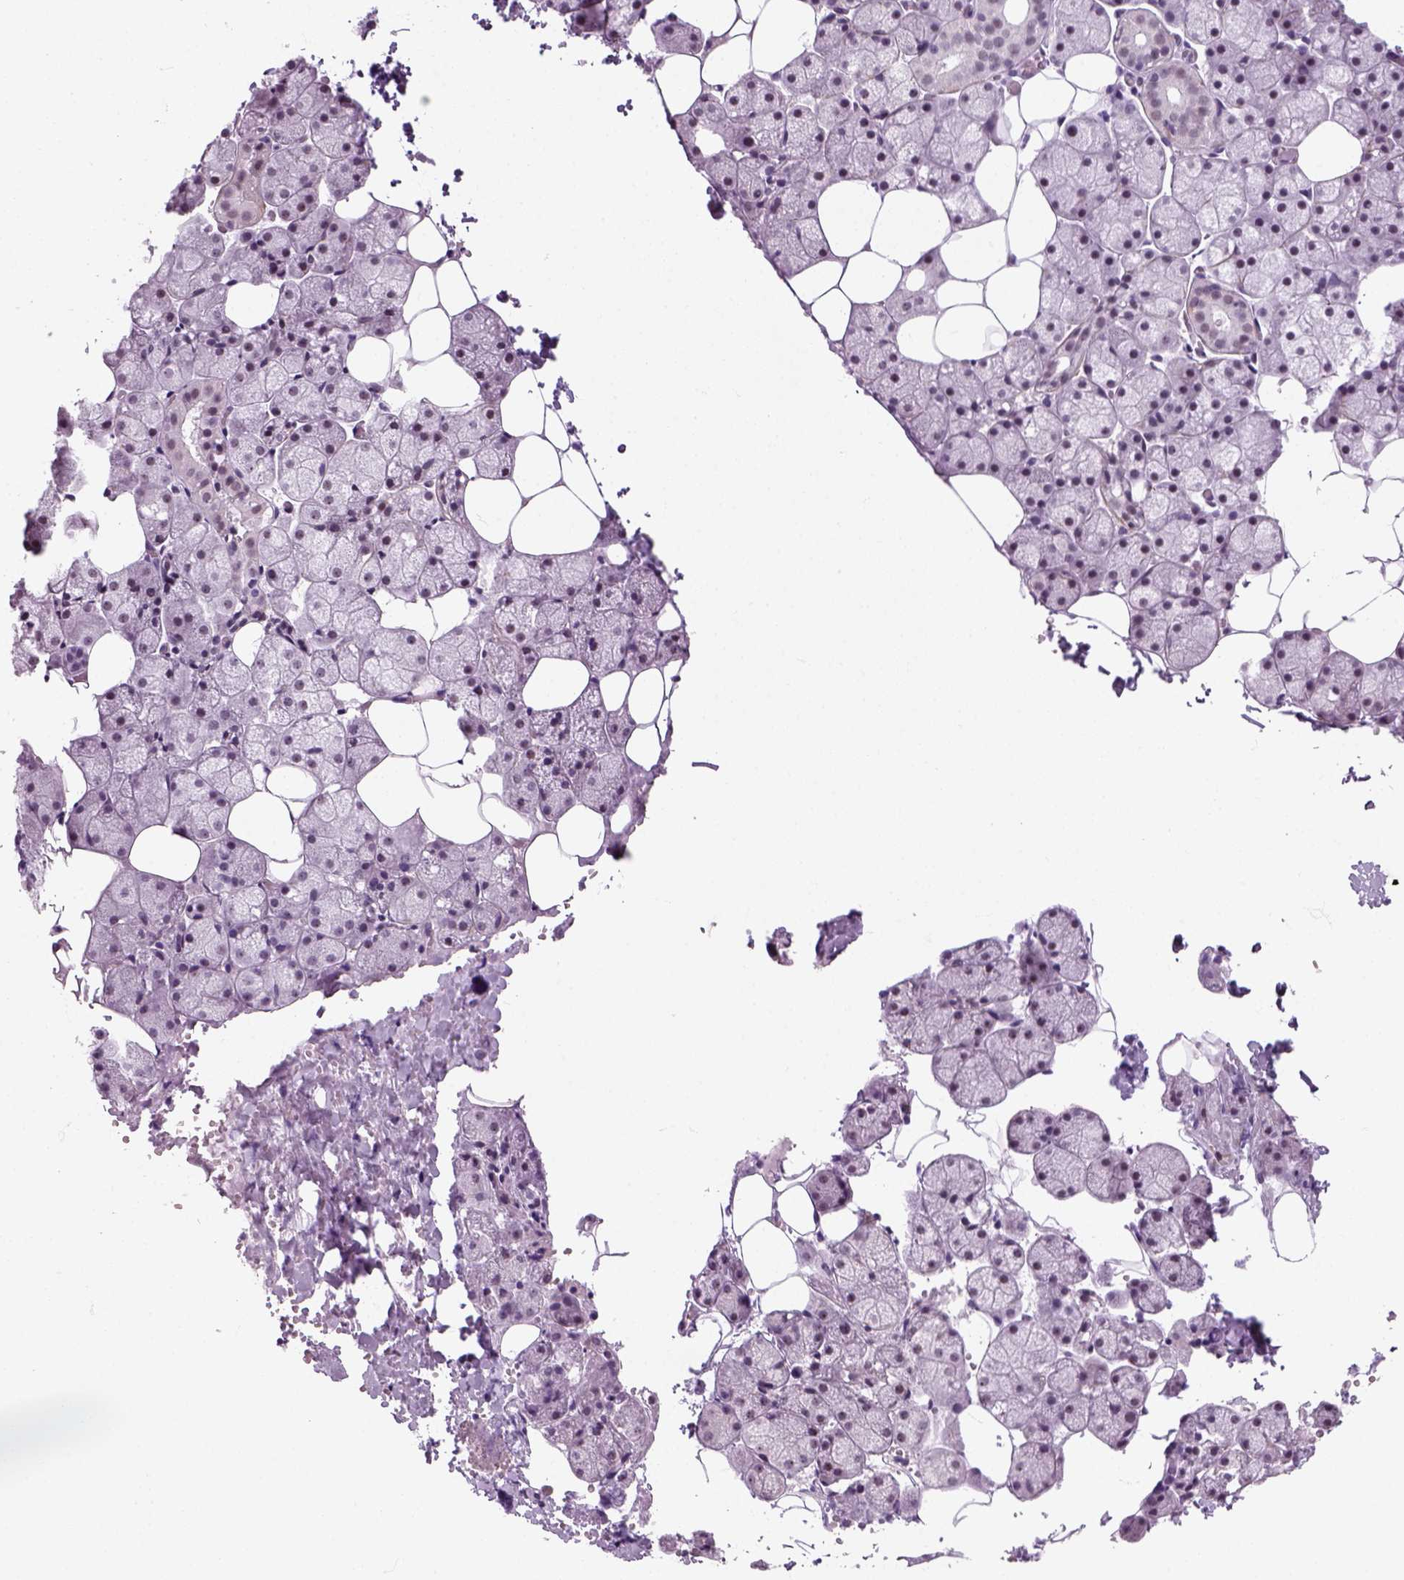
{"staining": {"intensity": "weak", "quantity": "25%-75%", "location": "nuclear"}, "tissue": "salivary gland", "cell_type": "Glandular cells", "image_type": "normal", "snomed": [{"axis": "morphology", "description": "Normal tissue, NOS"}, {"axis": "topography", "description": "Salivary gland"}], "caption": "Salivary gland was stained to show a protein in brown. There is low levels of weak nuclear staining in approximately 25%-75% of glandular cells. (IHC, brightfield microscopy, high magnification).", "gene": "ZNF865", "patient": {"sex": "male", "age": 38}}